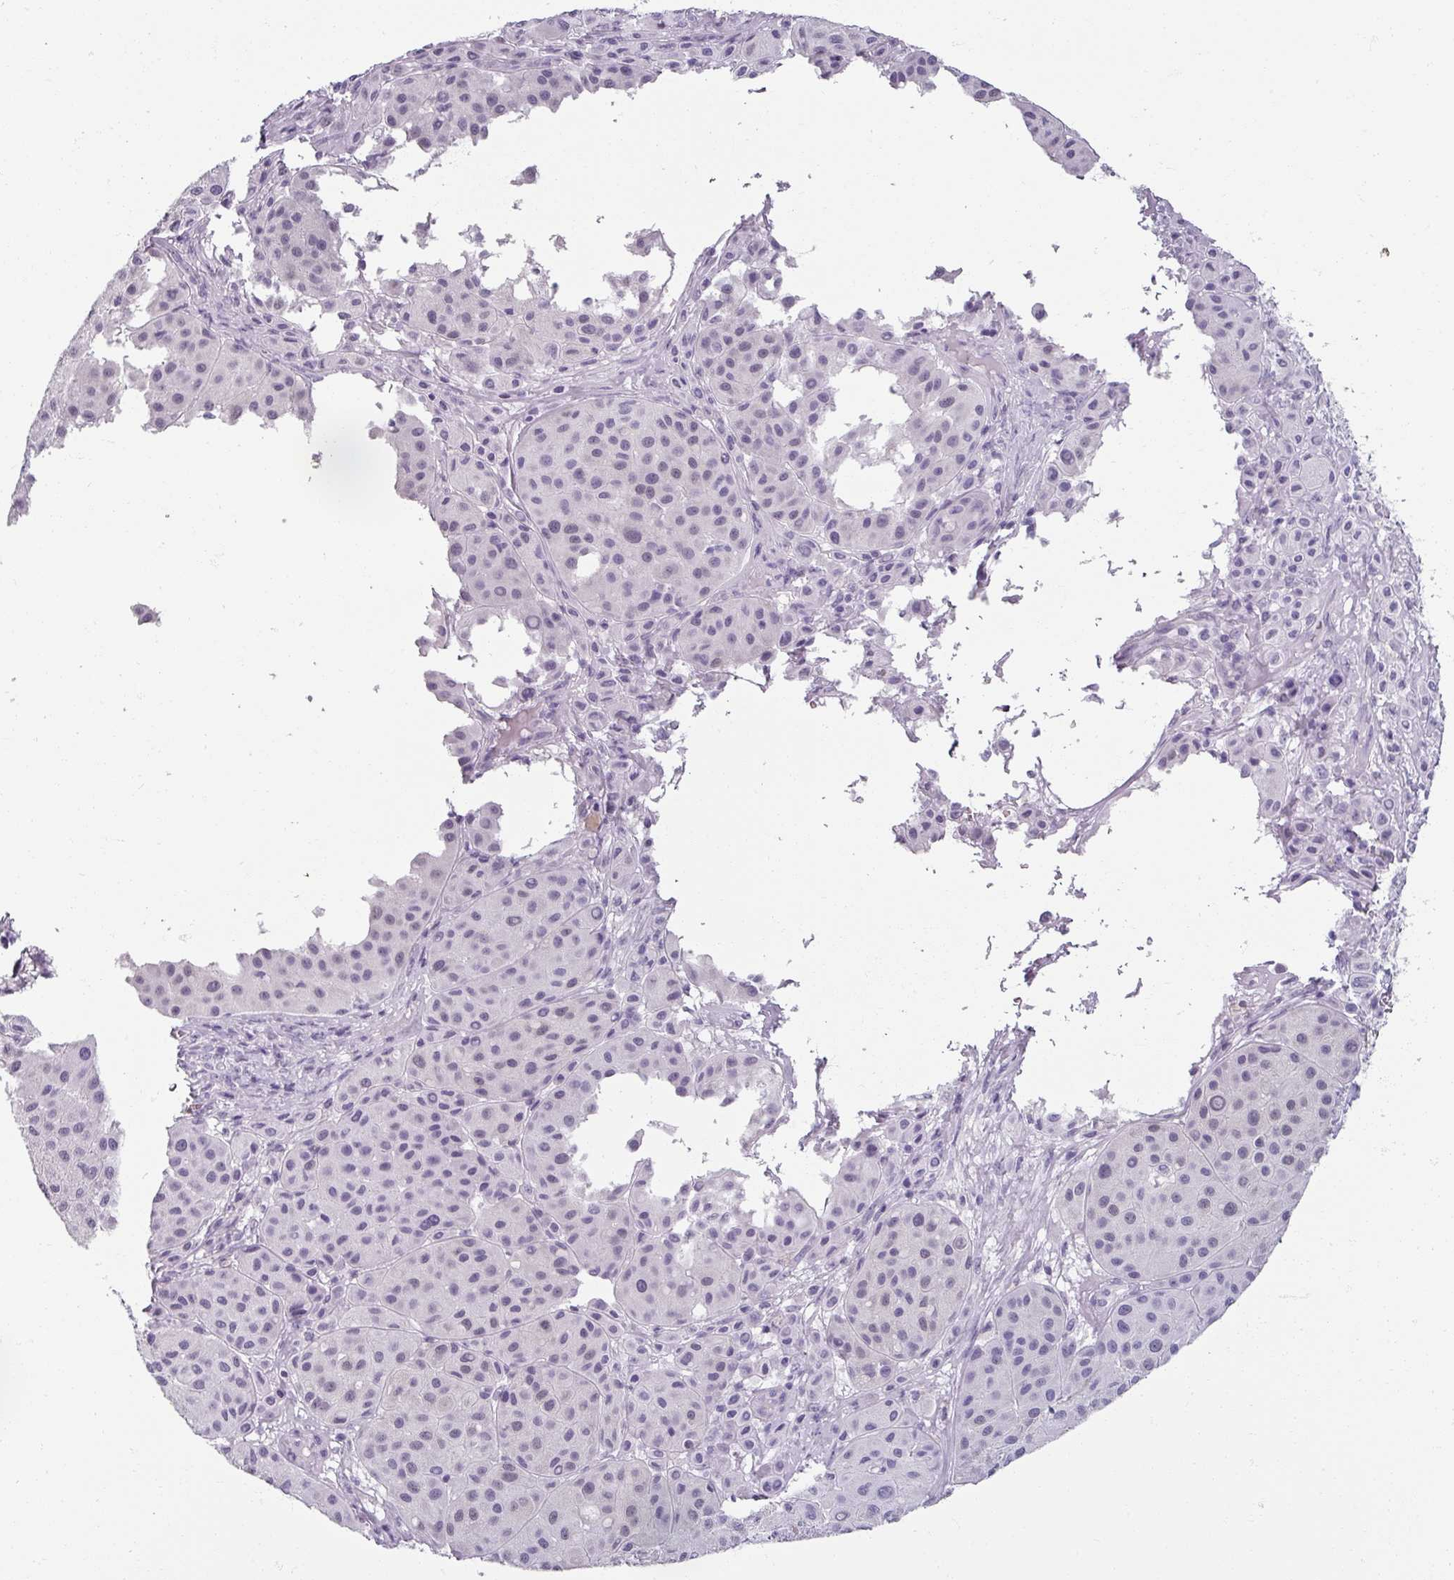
{"staining": {"intensity": "negative", "quantity": "none", "location": "none"}, "tissue": "melanoma", "cell_type": "Tumor cells", "image_type": "cancer", "snomed": [{"axis": "morphology", "description": "Malignant melanoma, Metastatic site"}, {"axis": "topography", "description": "Smooth muscle"}], "caption": "This is a micrograph of IHC staining of melanoma, which shows no positivity in tumor cells. (DAB immunohistochemistry, high magnification).", "gene": "REG3G", "patient": {"sex": "male", "age": 41}}